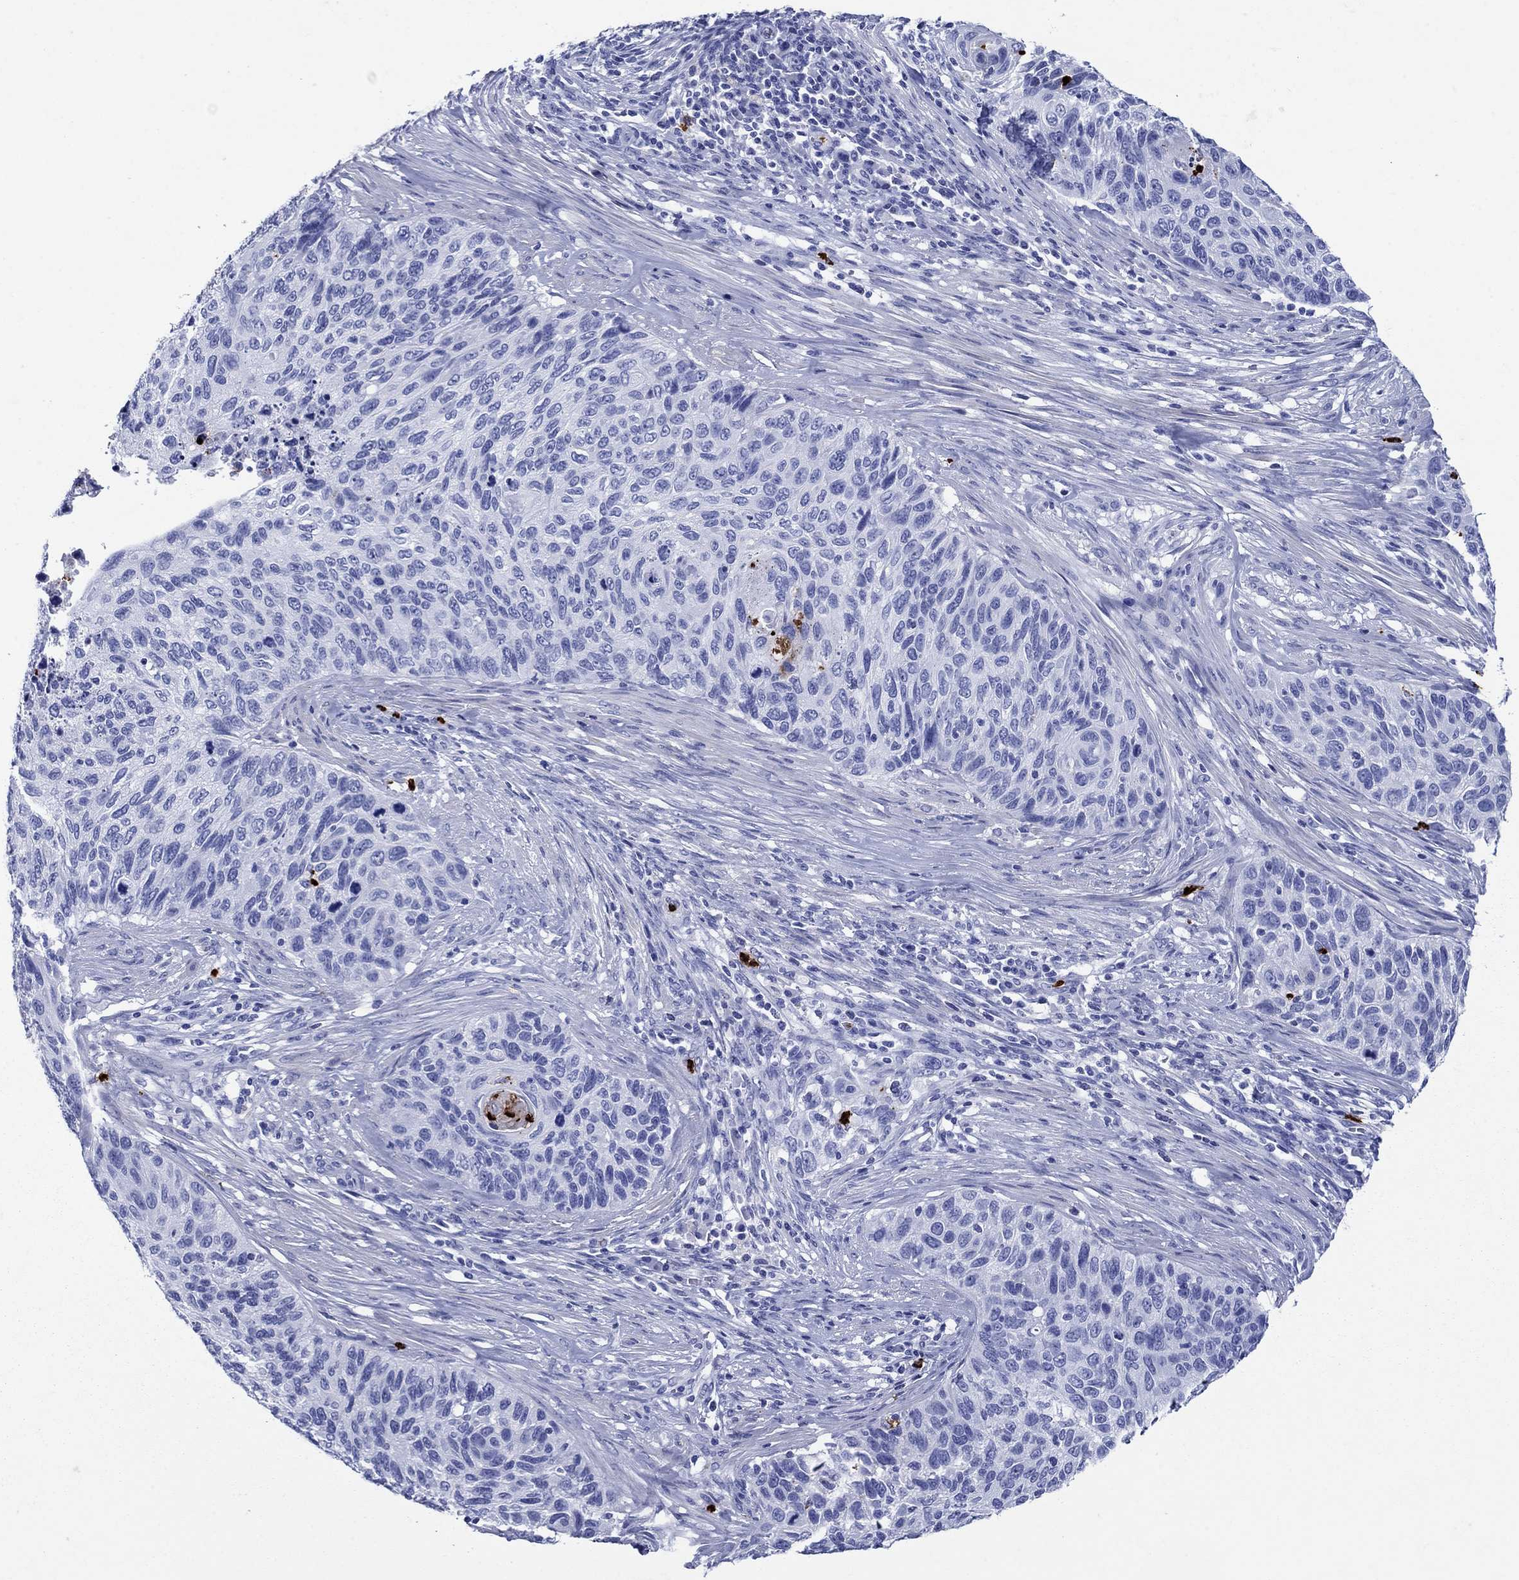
{"staining": {"intensity": "negative", "quantity": "none", "location": "none"}, "tissue": "cervical cancer", "cell_type": "Tumor cells", "image_type": "cancer", "snomed": [{"axis": "morphology", "description": "Squamous cell carcinoma, NOS"}, {"axis": "topography", "description": "Cervix"}], "caption": "Immunohistochemistry photomicrograph of cervical squamous cell carcinoma stained for a protein (brown), which demonstrates no staining in tumor cells.", "gene": "AZU1", "patient": {"sex": "female", "age": 70}}